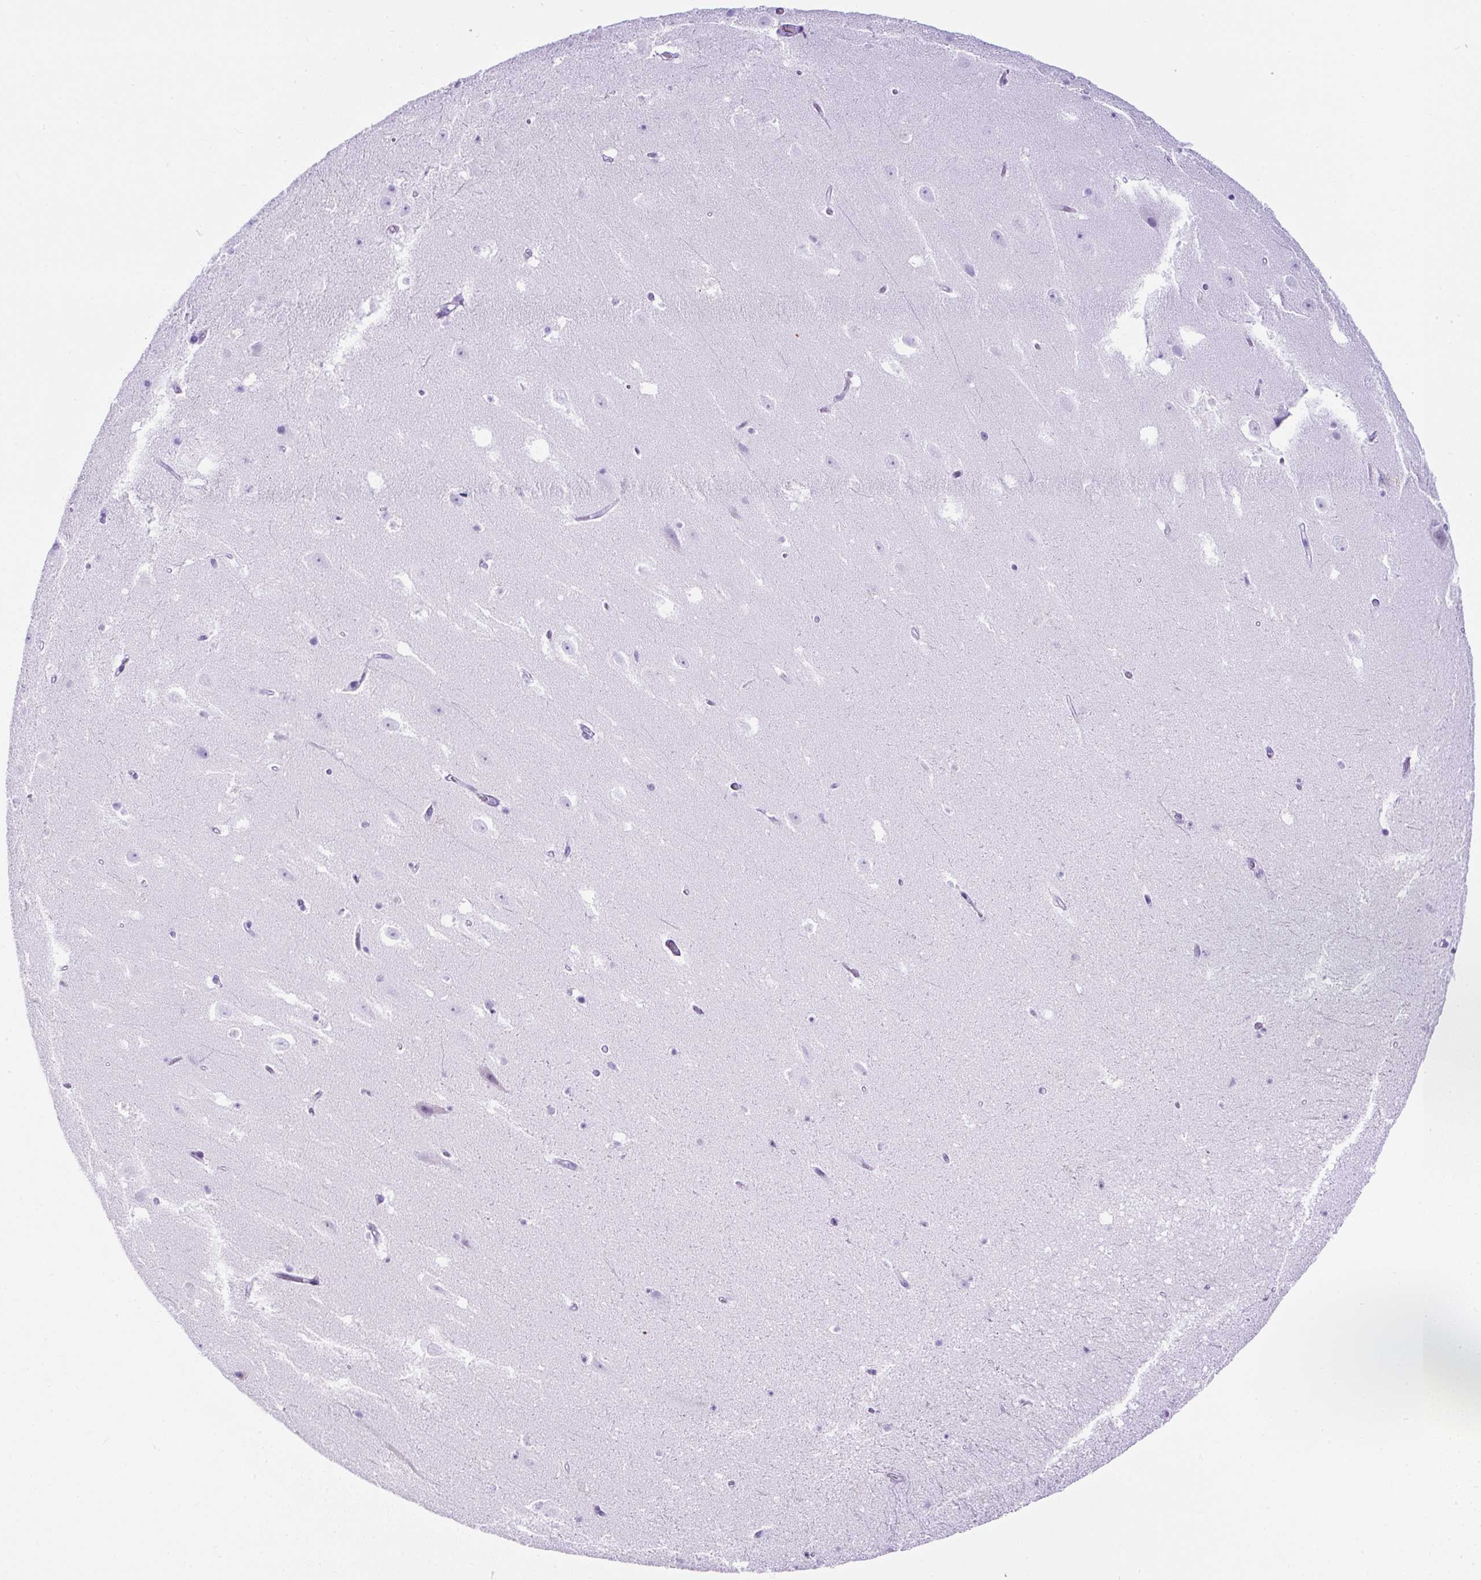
{"staining": {"intensity": "negative", "quantity": "none", "location": "none"}, "tissue": "hippocampus", "cell_type": "Glial cells", "image_type": "normal", "snomed": [{"axis": "morphology", "description": "Normal tissue, NOS"}, {"axis": "topography", "description": "Hippocampus"}], "caption": "The image demonstrates no significant staining in glial cells of hippocampus. (DAB immunohistochemistry, high magnification).", "gene": "TMEM200B", "patient": {"sex": "male", "age": 37}}